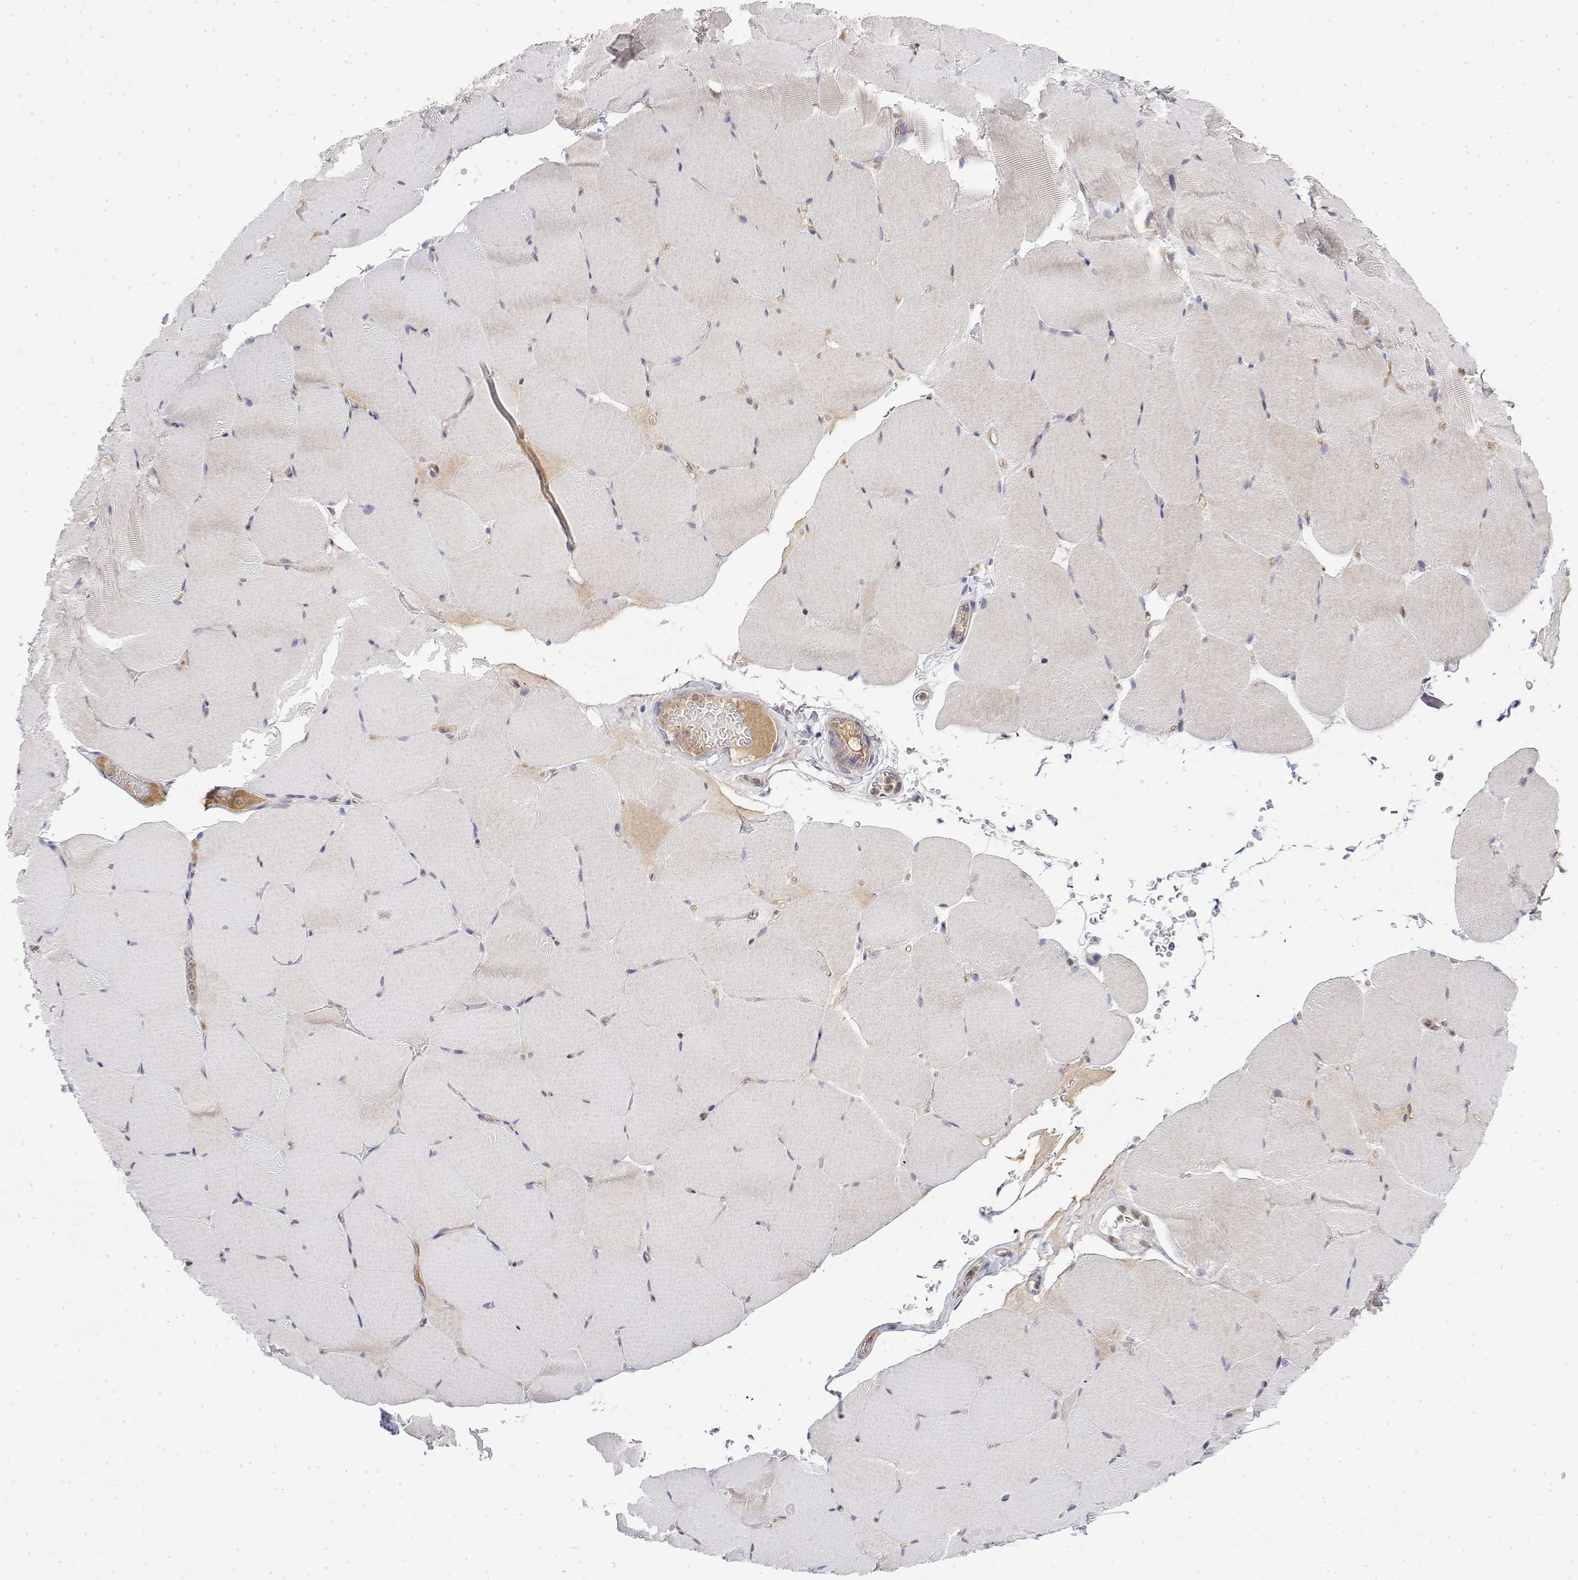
{"staining": {"intensity": "negative", "quantity": "none", "location": "none"}, "tissue": "skeletal muscle", "cell_type": "Myocytes", "image_type": "normal", "snomed": [{"axis": "morphology", "description": "Normal tissue, NOS"}, {"axis": "topography", "description": "Skeletal muscle"}], "caption": "Skeletal muscle stained for a protein using immunohistochemistry displays no expression myocytes.", "gene": "IGFBP4", "patient": {"sex": "female", "age": 37}}